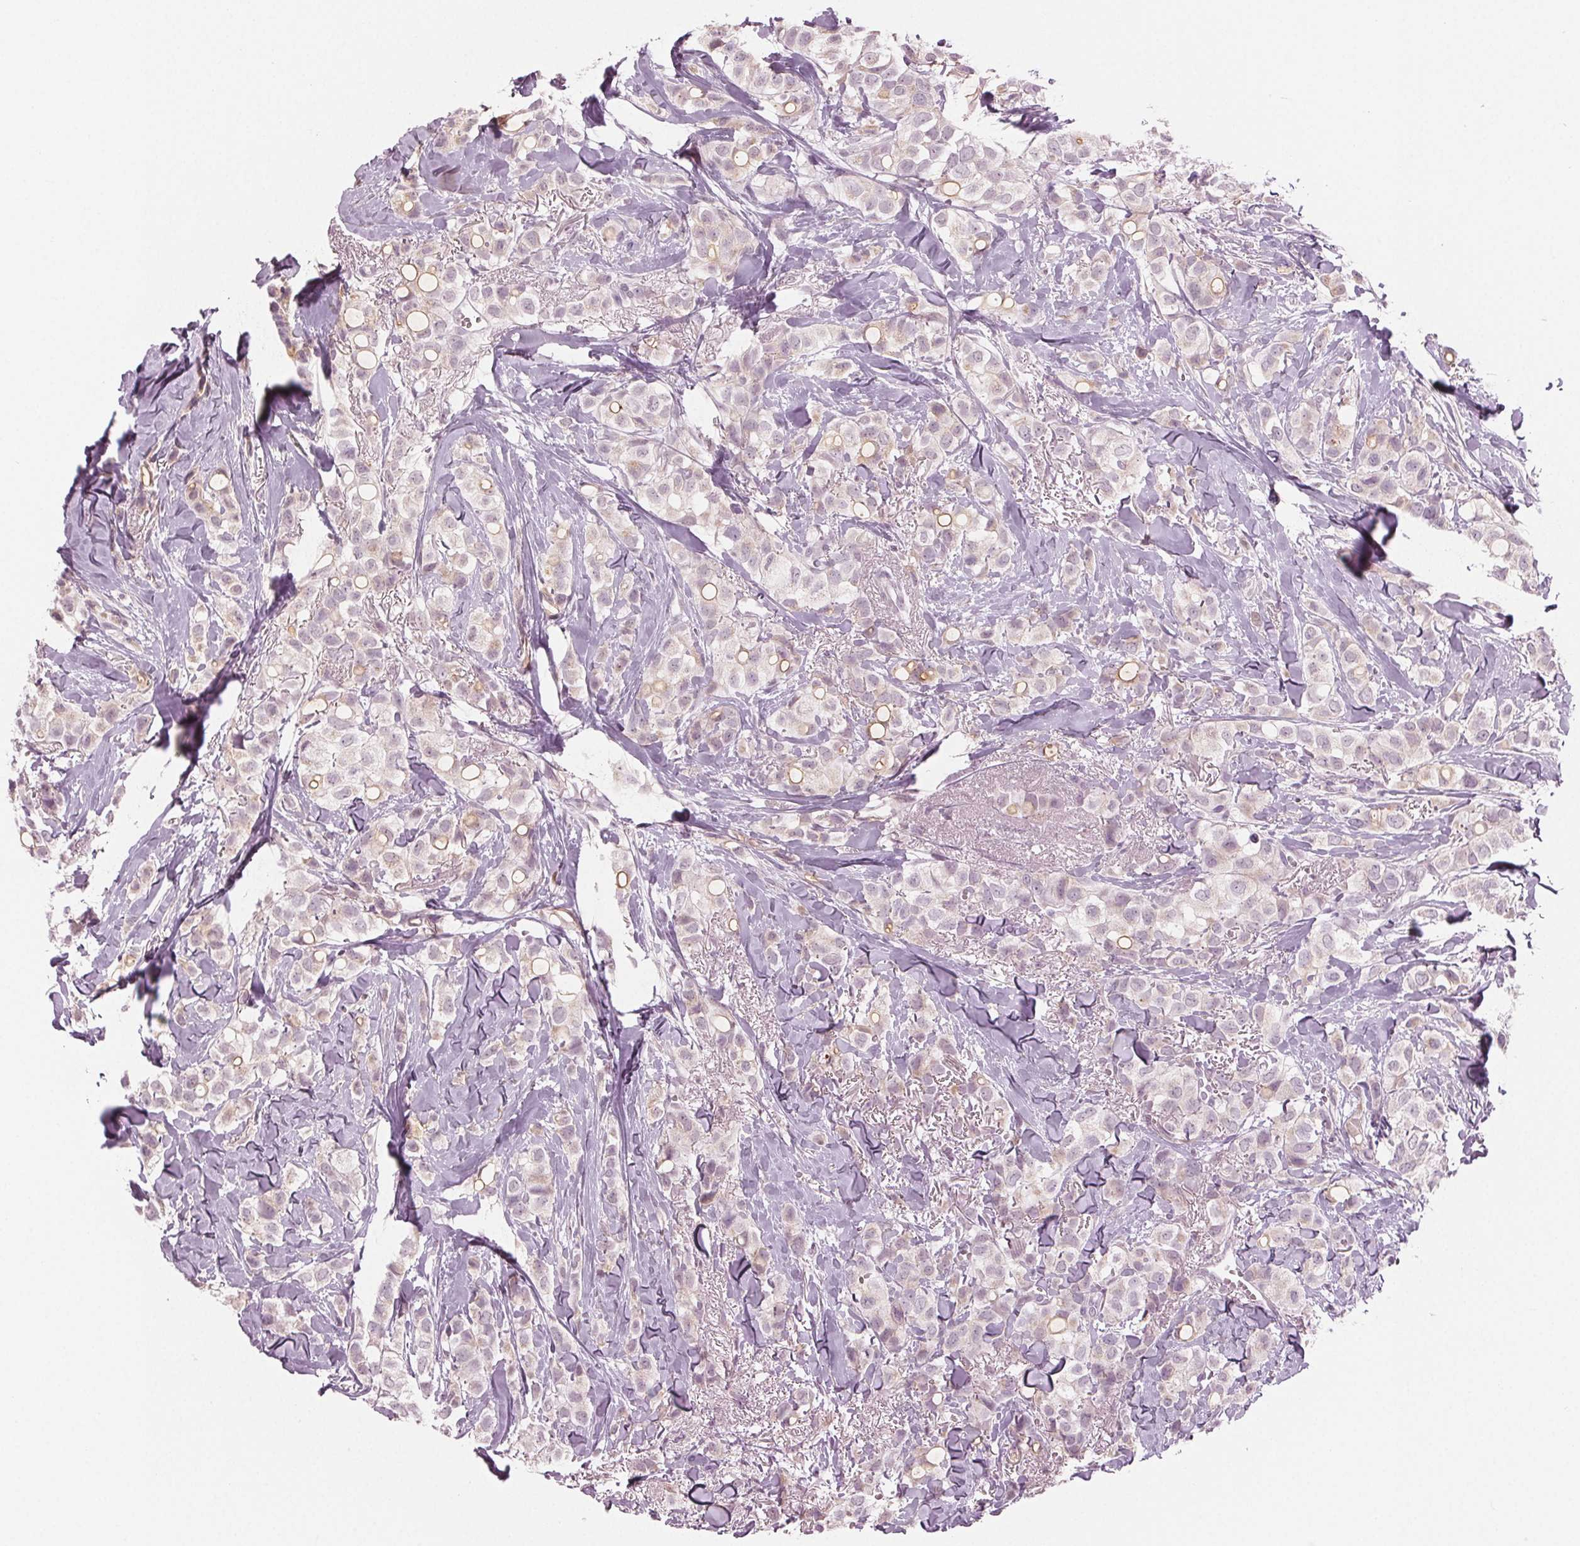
{"staining": {"intensity": "negative", "quantity": "none", "location": "none"}, "tissue": "breast cancer", "cell_type": "Tumor cells", "image_type": "cancer", "snomed": [{"axis": "morphology", "description": "Duct carcinoma"}, {"axis": "topography", "description": "Breast"}], "caption": "This is a image of IHC staining of breast cancer (infiltrating ductal carcinoma), which shows no expression in tumor cells.", "gene": "PRAP1", "patient": {"sex": "female", "age": 85}}